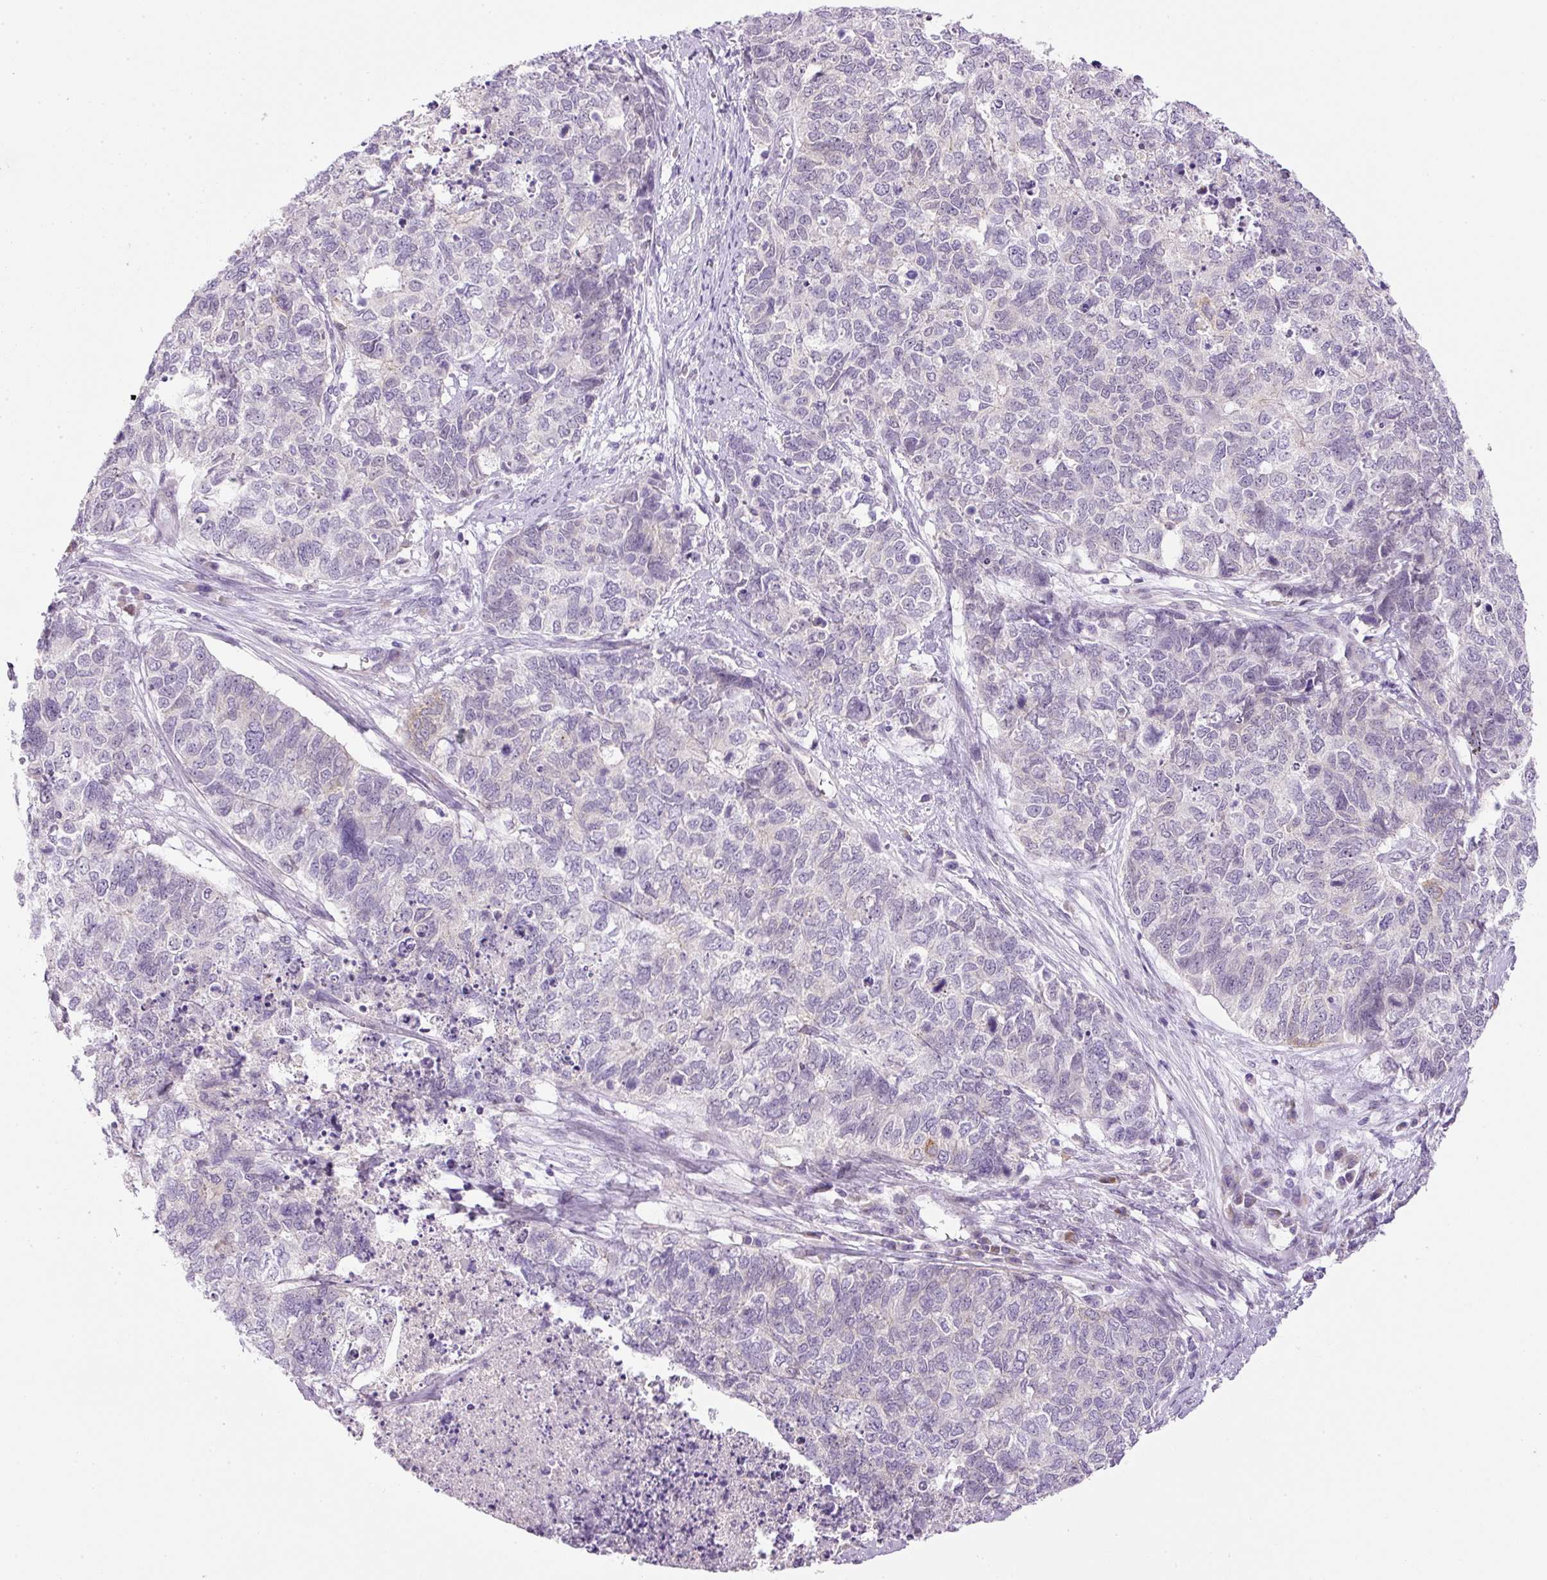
{"staining": {"intensity": "negative", "quantity": "none", "location": "none"}, "tissue": "cervical cancer", "cell_type": "Tumor cells", "image_type": "cancer", "snomed": [{"axis": "morphology", "description": "Squamous cell carcinoma, NOS"}, {"axis": "topography", "description": "Cervix"}], "caption": "This is an immunohistochemistry (IHC) image of cervical cancer. There is no positivity in tumor cells.", "gene": "SRC", "patient": {"sex": "female", "age": 63}}